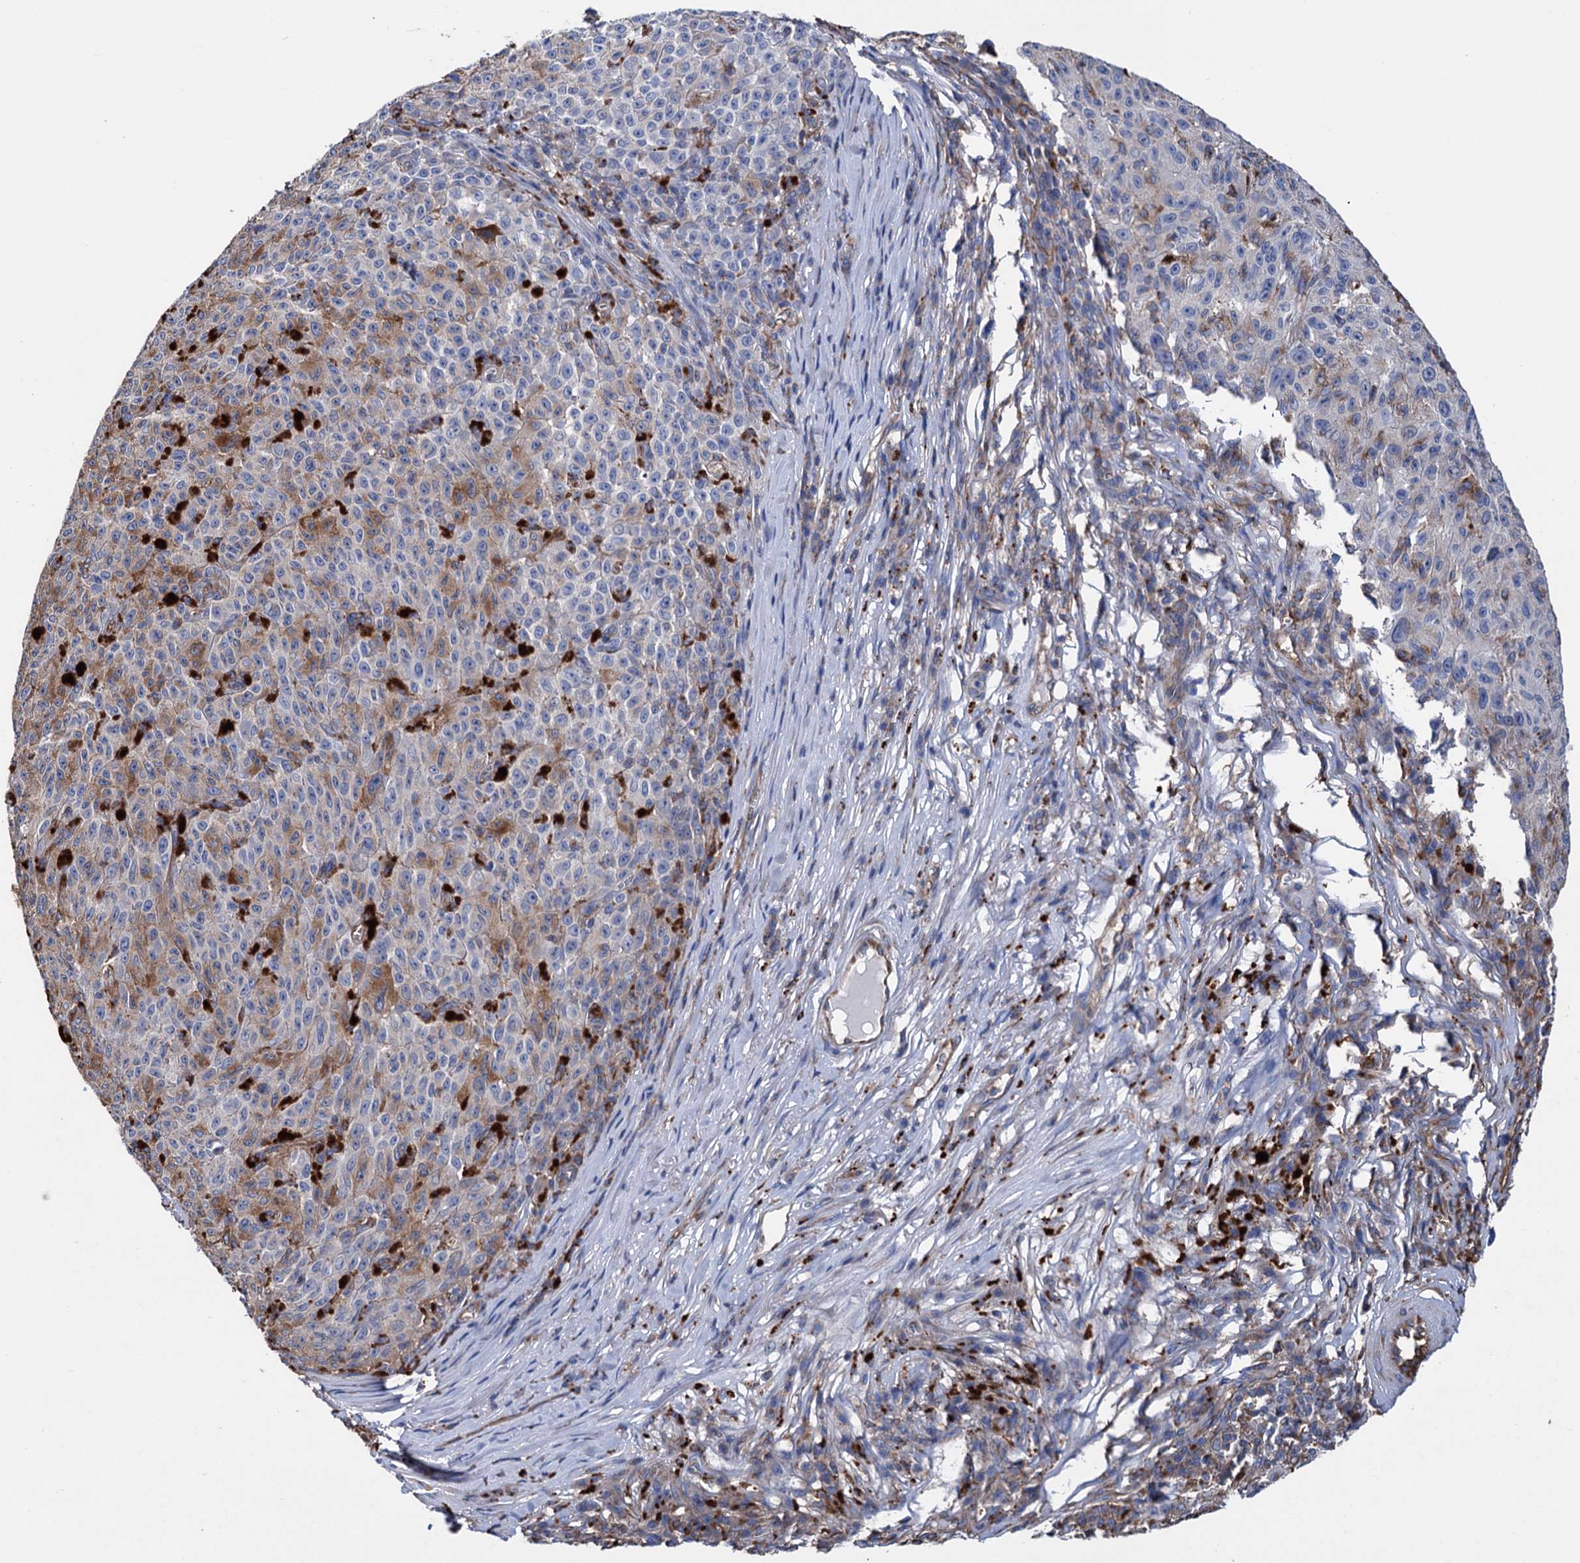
{"staining": {"intensity": "moderate", "quantity": "<25%", "location": "cytoplasmic/membranous"}, "tissue": "melanoma", "cell_type": "Tumor cells", "image_type": "cancer", "snomed": [{"axis": "morphology", "description": "Malignant melanoma, NOS"}, {"axis": "topography", "description": "Skin"}], "caption": "Melanoma stained for a protein (brown) exhibits moderate cytoplasmic/membranous positive positivity in about <25% of tumor cells.", "gene": "SCPEP1", "patient": {"sex": "female", "age": 82}}